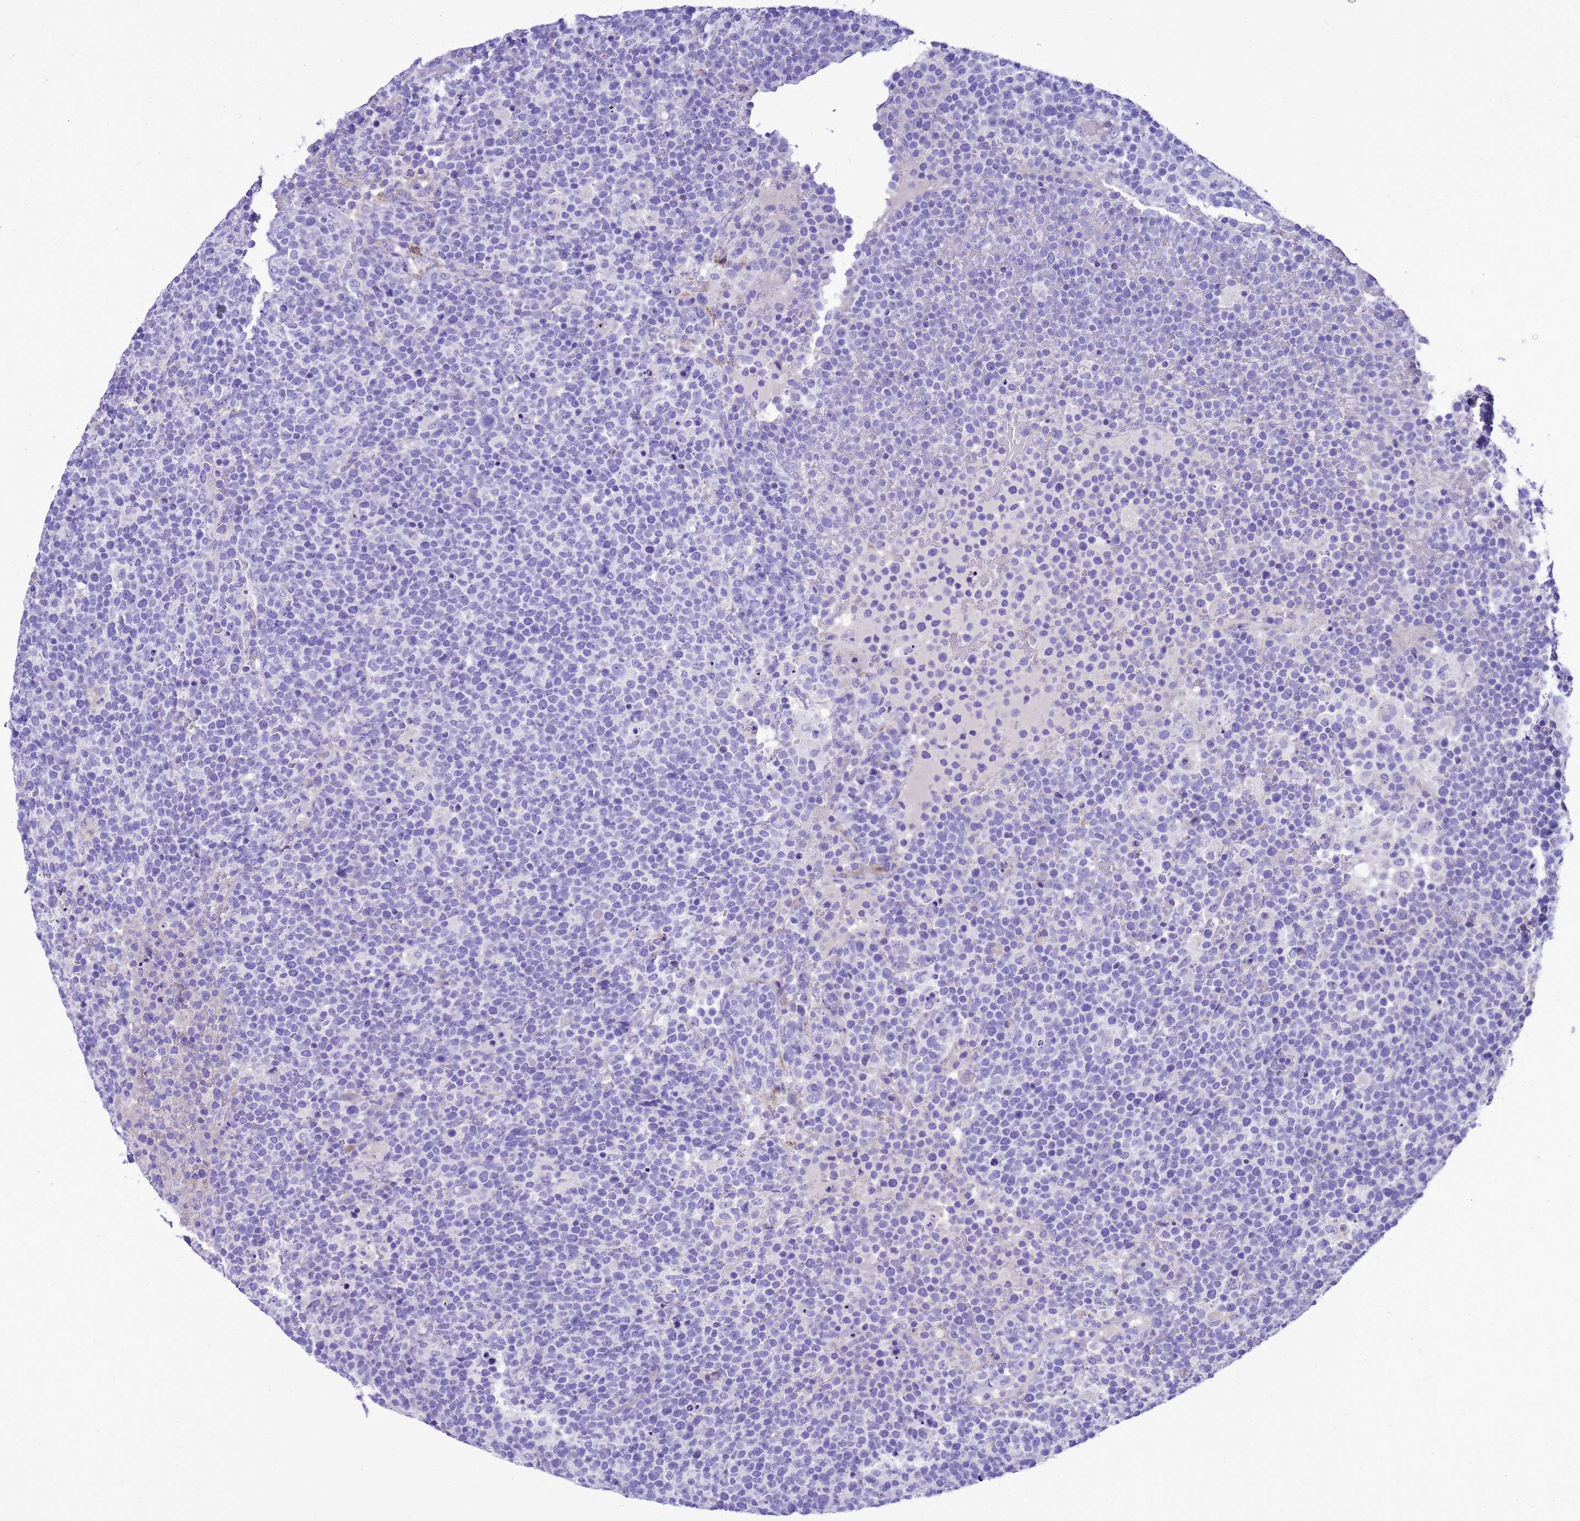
{"staining": {"intensity": "negative", "quantity": "none", "location": "none"}, "tissue": "lymphoma", "cell_type": "Tumor cells", "image_type": "cancer", "snomed": [{"axis": "morphology", "description": "Malignant lymphoma, non-Hodgkin's type, High grade"}, {"axis": "topography", "description": "Lymph node"}], "caption": "Image shows no protein staining in tumor cells of high-grade malignant lymphoma, non-Hodgkin's type tissue.", "gene": "BEST2", "patient": {"sex": "male", "age": 61}}